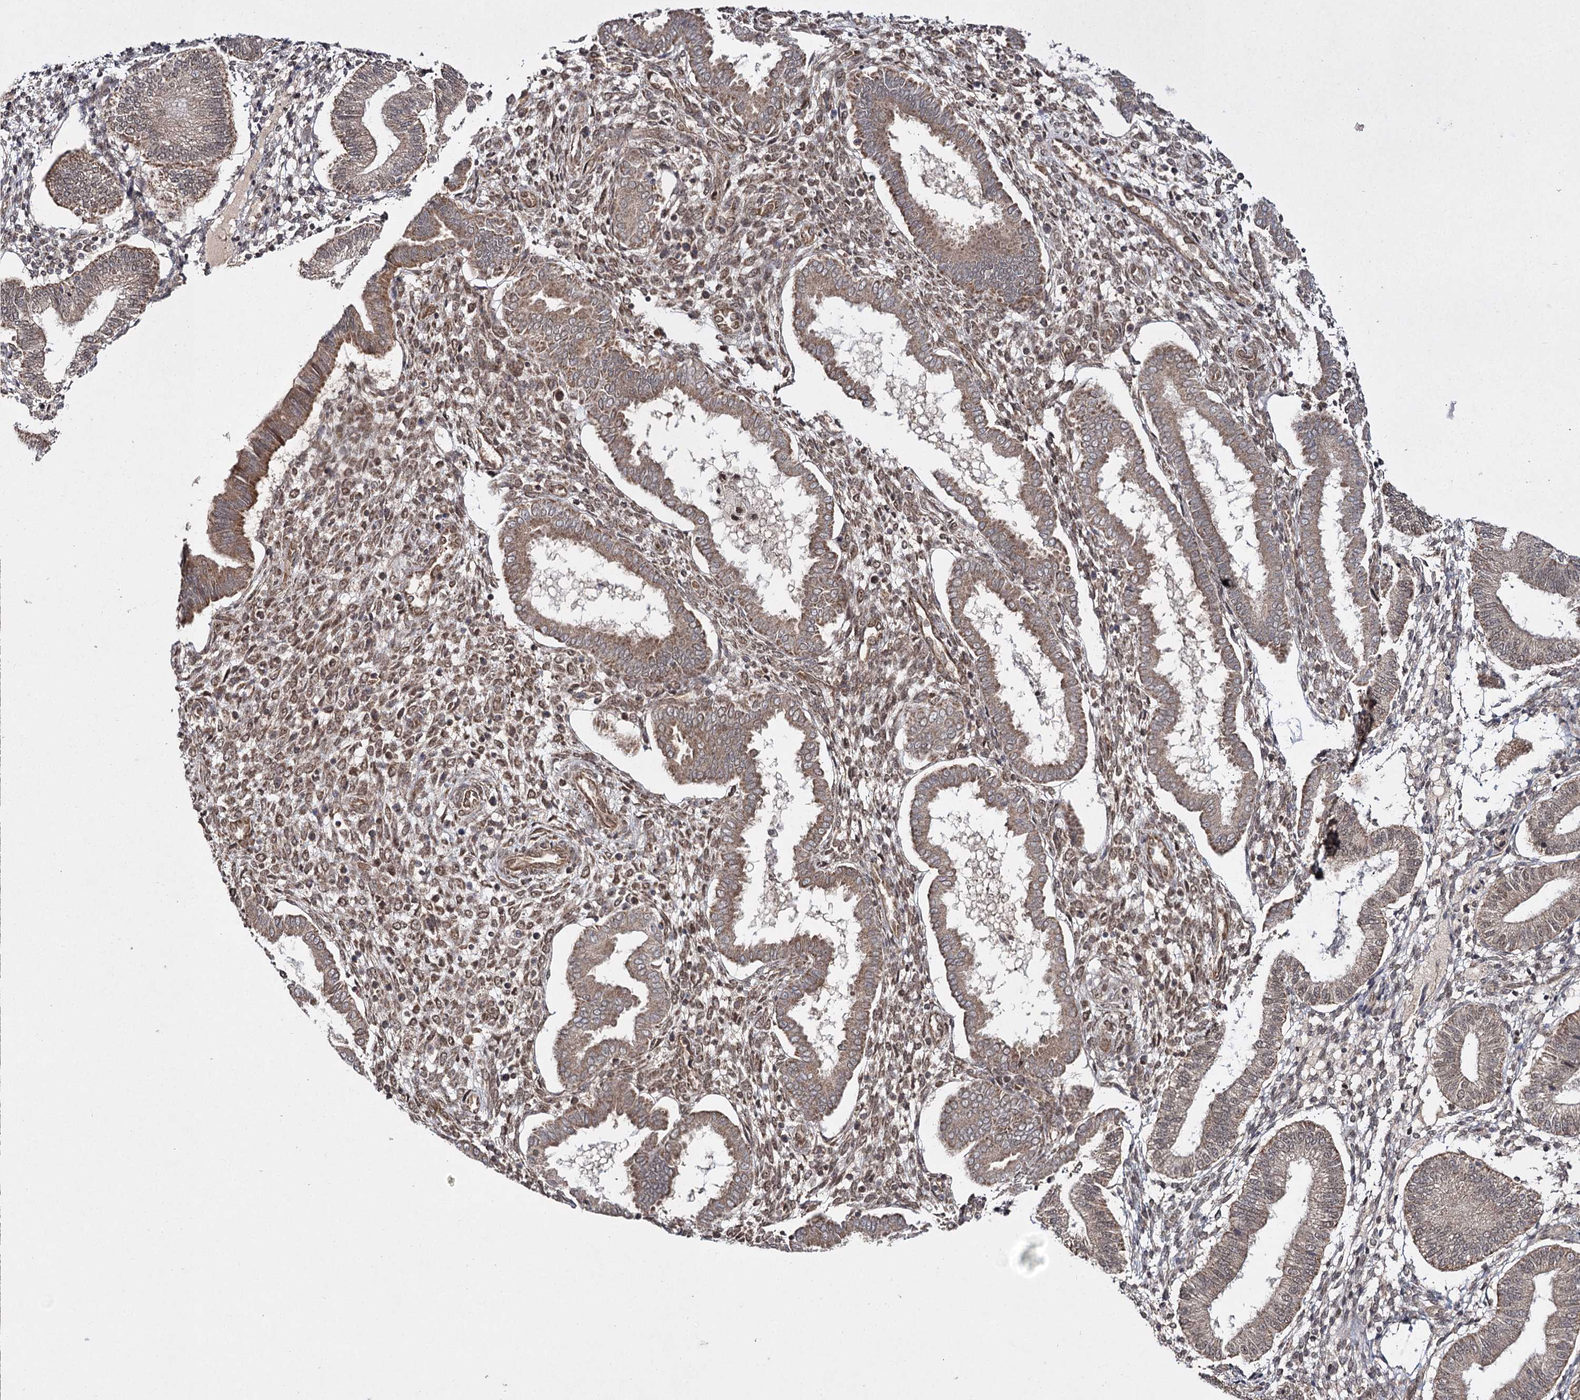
{"staining": {"intensity": "moderate", "quantity": "25%-75%", "location": "cytoplasmic/membranous,nuclear"}, "tissue": "endometrium", "cell_type": "Cells in endometrial stroma", "image_type": "normal", "snomed": [{"axis": "morphology", "description": "Normal tissue, NOS"}, {"axis": "topography", "description": "Endometrium"}], "caption": "Unremarkable endometrium shows moderate cytoplasmic/membranous,nuclear positivity in approximately 25%-75% of cells in endometrial stroma, visualized by immunohistochemistry. (Brightfield microscopy of DAB IHC at high magnification).", "gene": "TRNT1", "patient": {"sex": "female", "age": 24}}